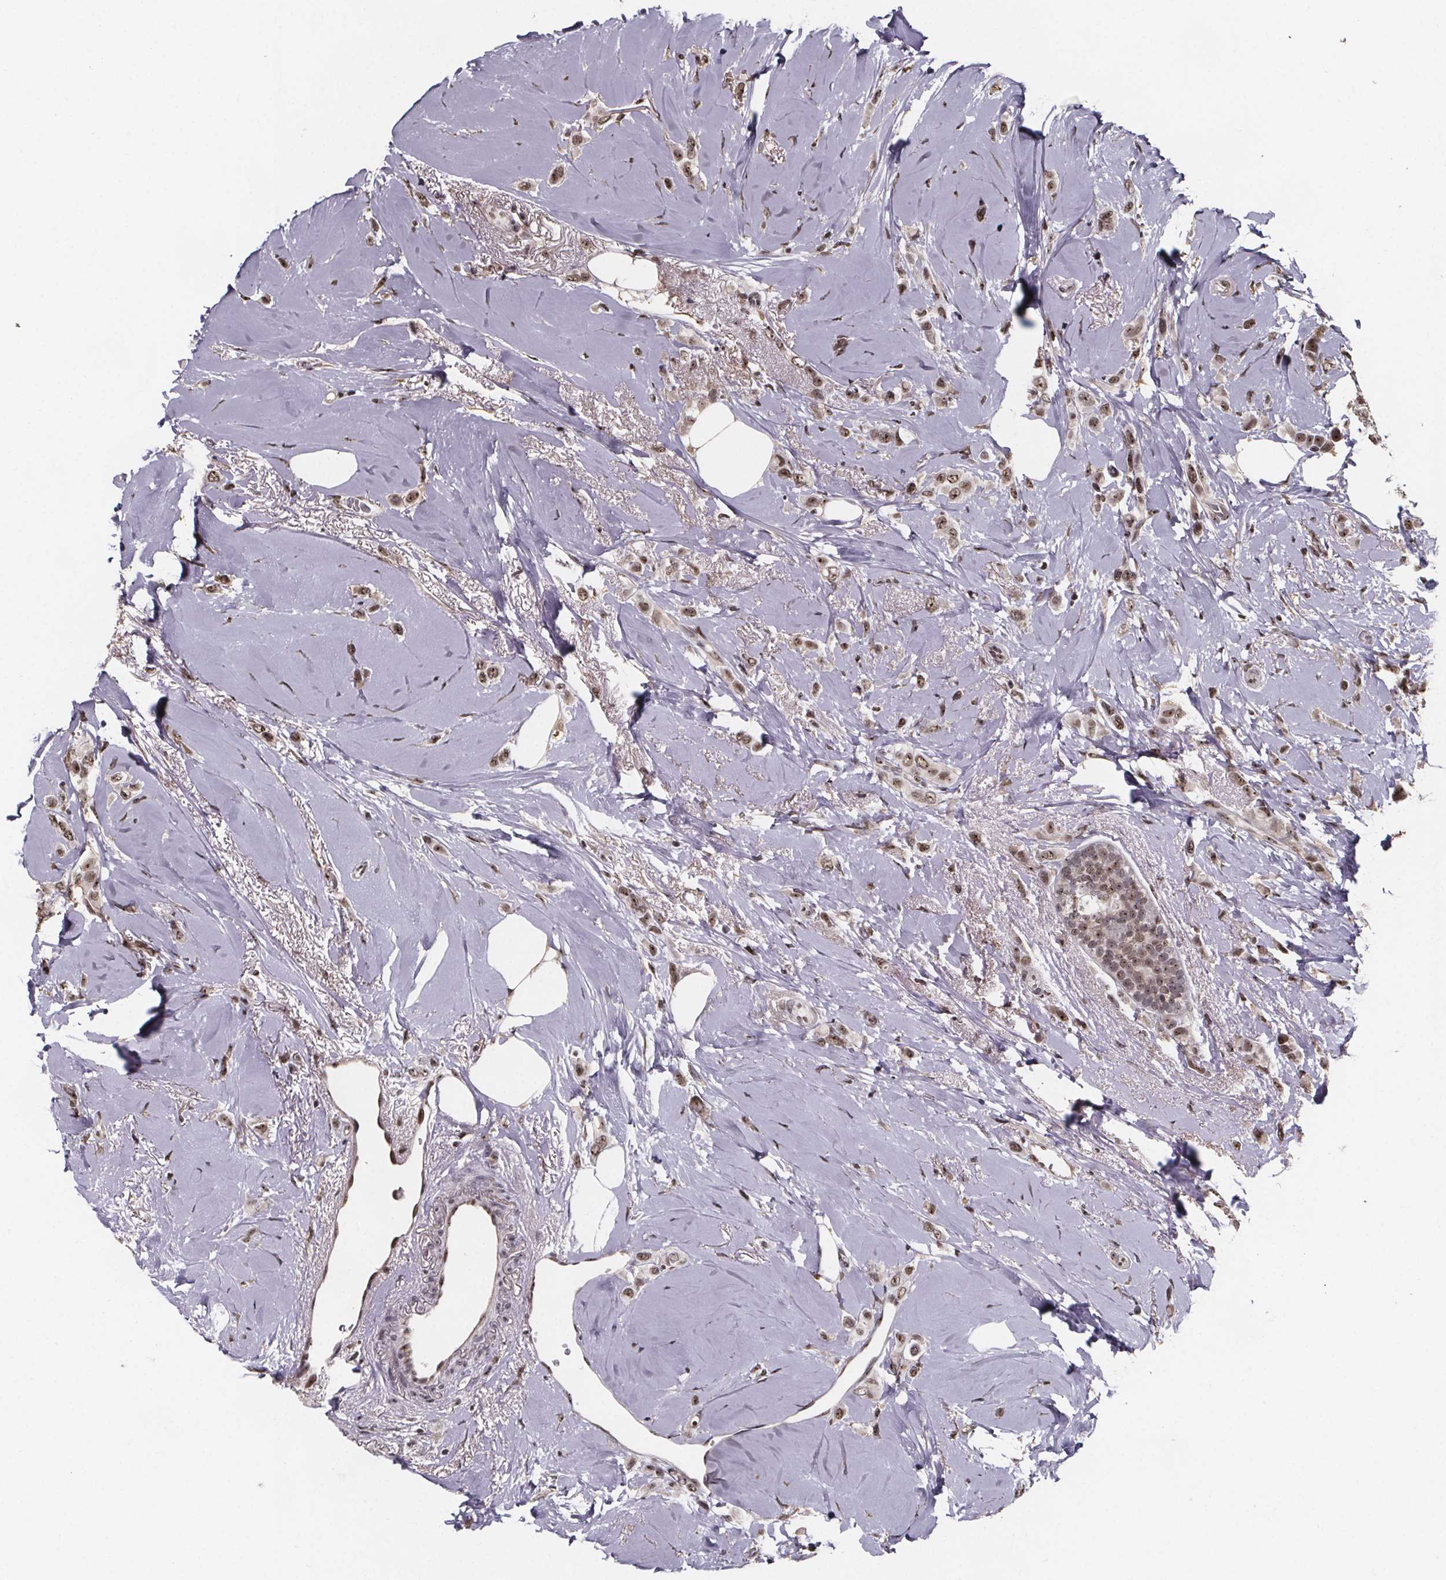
{"staining": {"intensity": "weak", "quantity": ">75%", "location": "nuclear"}, "tissue": "breast cancer", "cell_type": "Tumor cells", "image_type": "cancer", "snomed": [{"axis": "morphology", "description": "Lobular carcinoma"}, {"axis": "topography", "description": "Breast"}], "caption": "Human breast cancer (lobular carcinoma) stained for a protein (brown) demonstrates weak nuclear positive positivity in about >75% of tumor cells.", "gene": "U2SURP", "patient": {"sex": "female", "age": 66}}